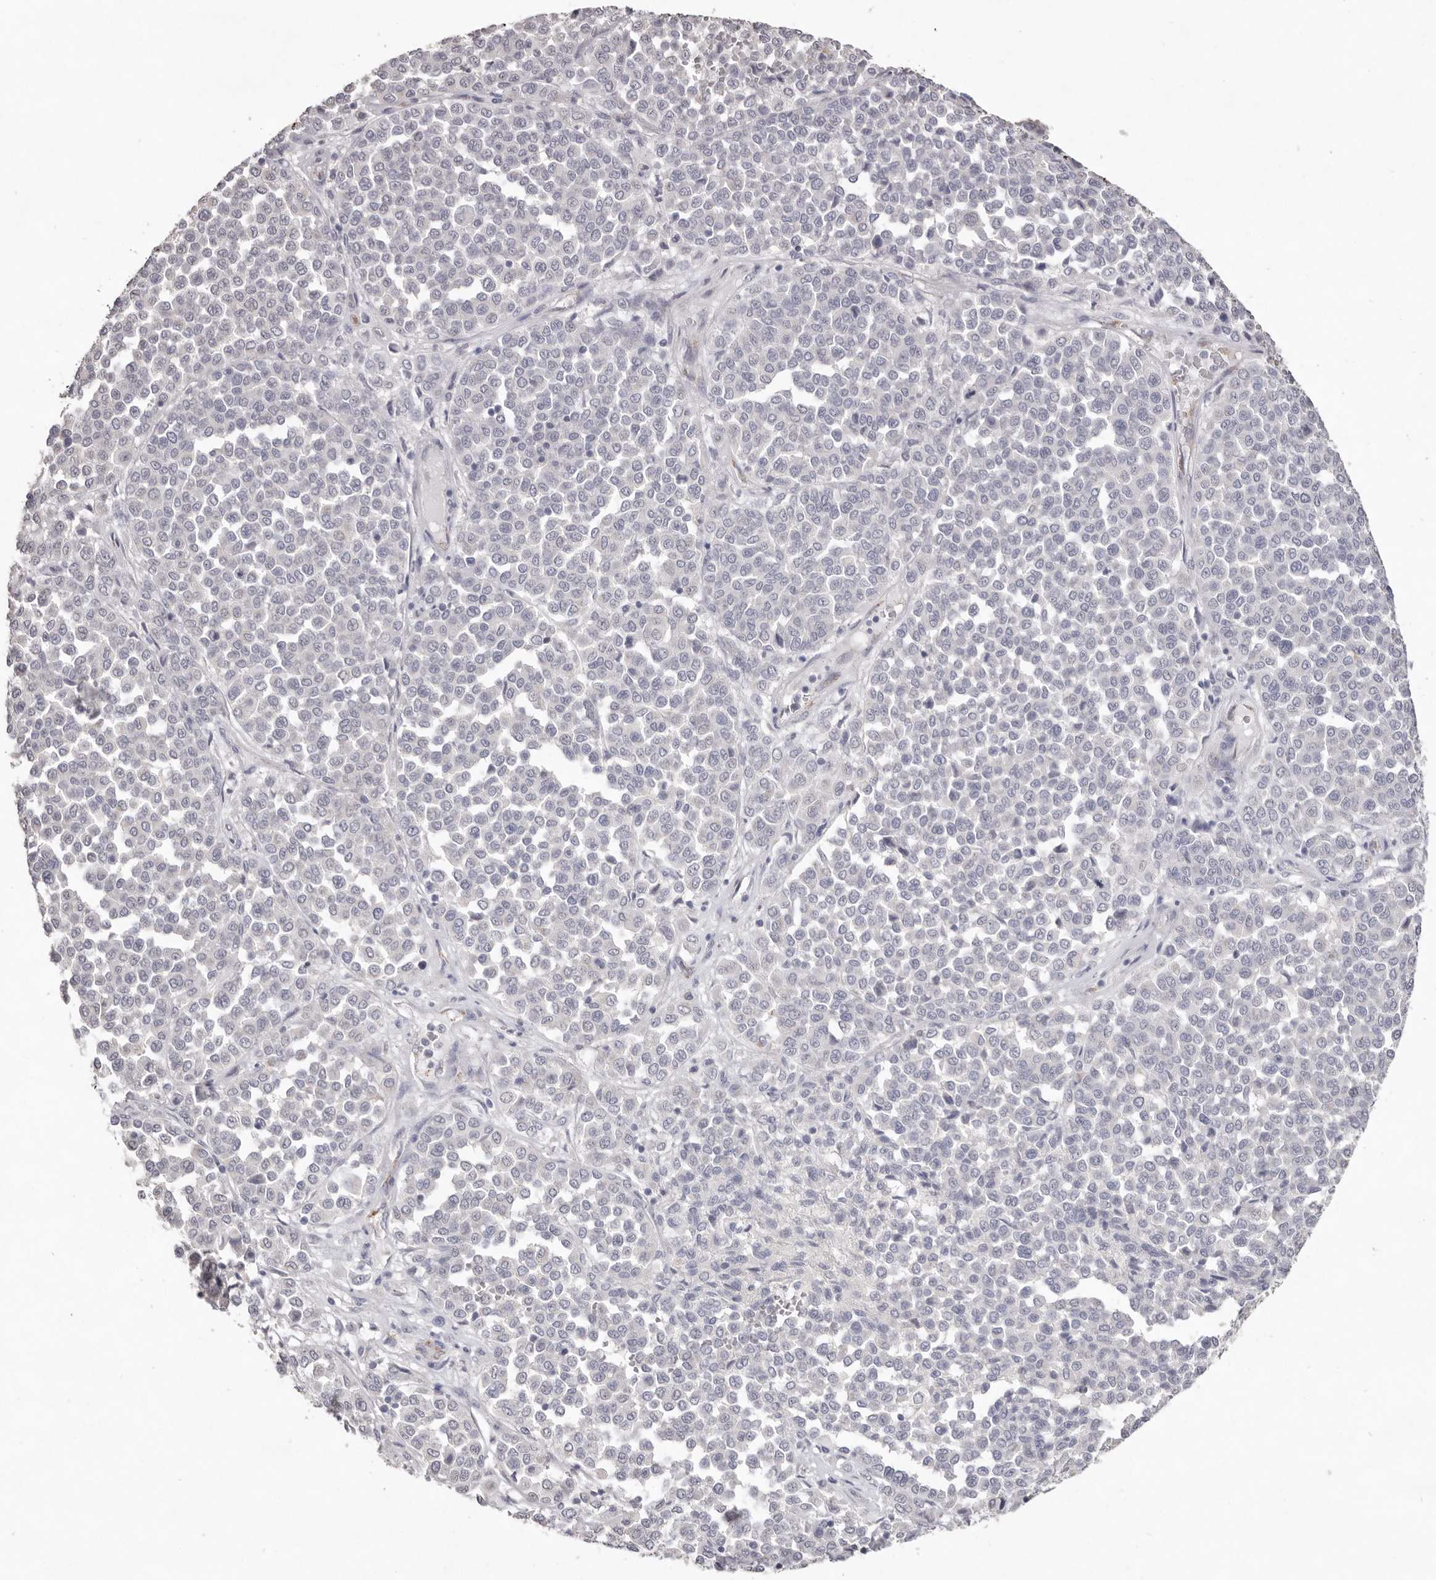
{"staining": {"intensity": "negative", "quantity": "none", "location": "none"}, "tissue": "melanoma", "cell_type": "Tumor cells", "image_type": "cancer", "snomed": [{"axis": "morphology", "description": "Malignant melanoma, Metastatic site"}, {"axis": "topography", "description": "Pancreas"}], "caption": "IHC of human melanoma shows no positivity in tumor cells.", "gene": "ZYG11B", "patient": {"sex": "female", "age": 30}}